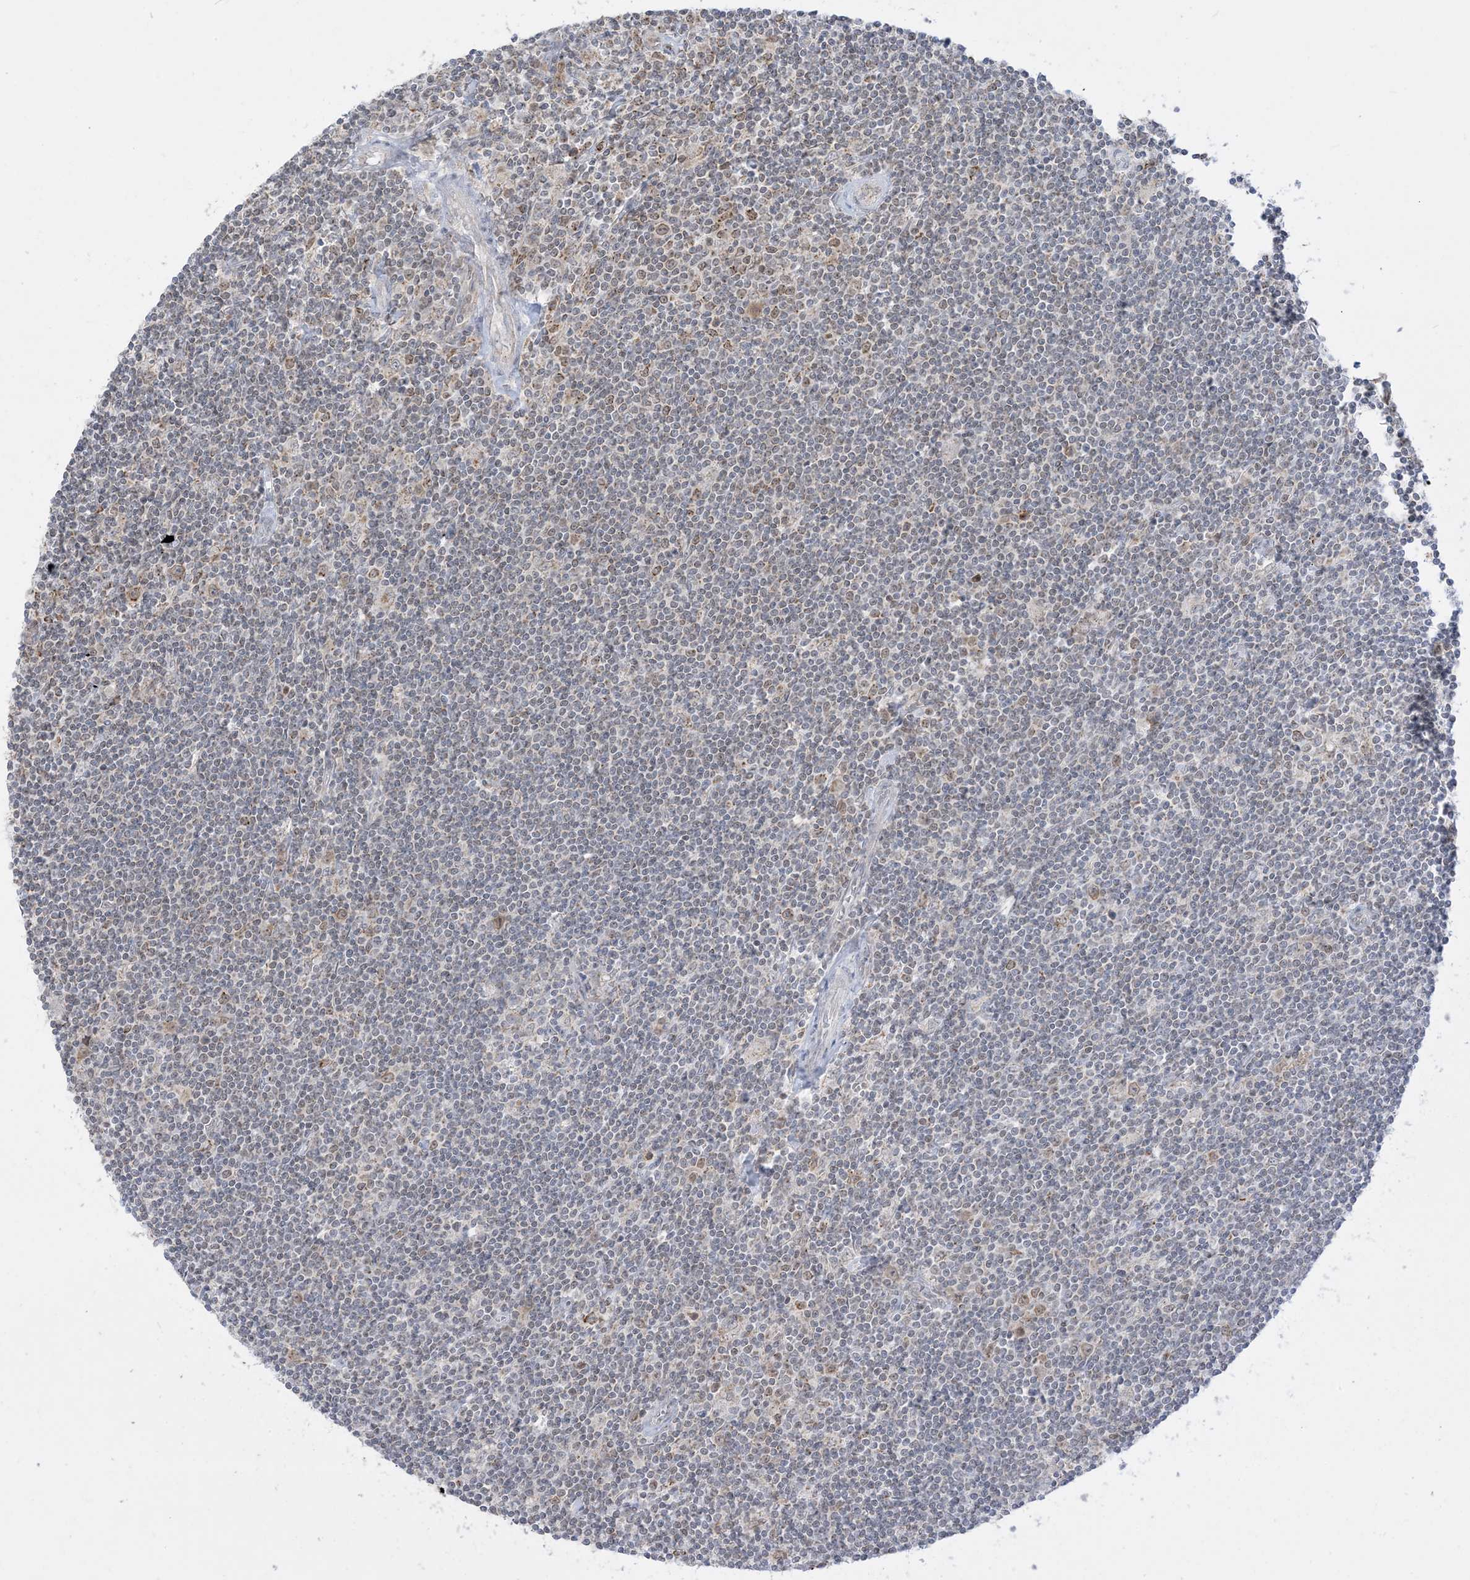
{"staining": {"intensity": "weak", "quantity": "<25%", "location": "nuclear"}, "tissue": "lymphoma", "cell_type": "Tumor cells", "image_type": "cancer", "snomed": [{"axis": "morphology", "description": "Malignant lymphoma, non-Hodgkin's type, Low grade"}, {"axis": "topography", "description": "Spleen"}], "caption": "High magnification brightfield microscopy of lymphoma stained with DAB (3,3'-diaminobenzidine) (brown) and counterstained with hematoxylin (blue): tumor cells show no significant positivity.", "gene": "KANSL3", "patient": {"sex": "male", "age": 76}}